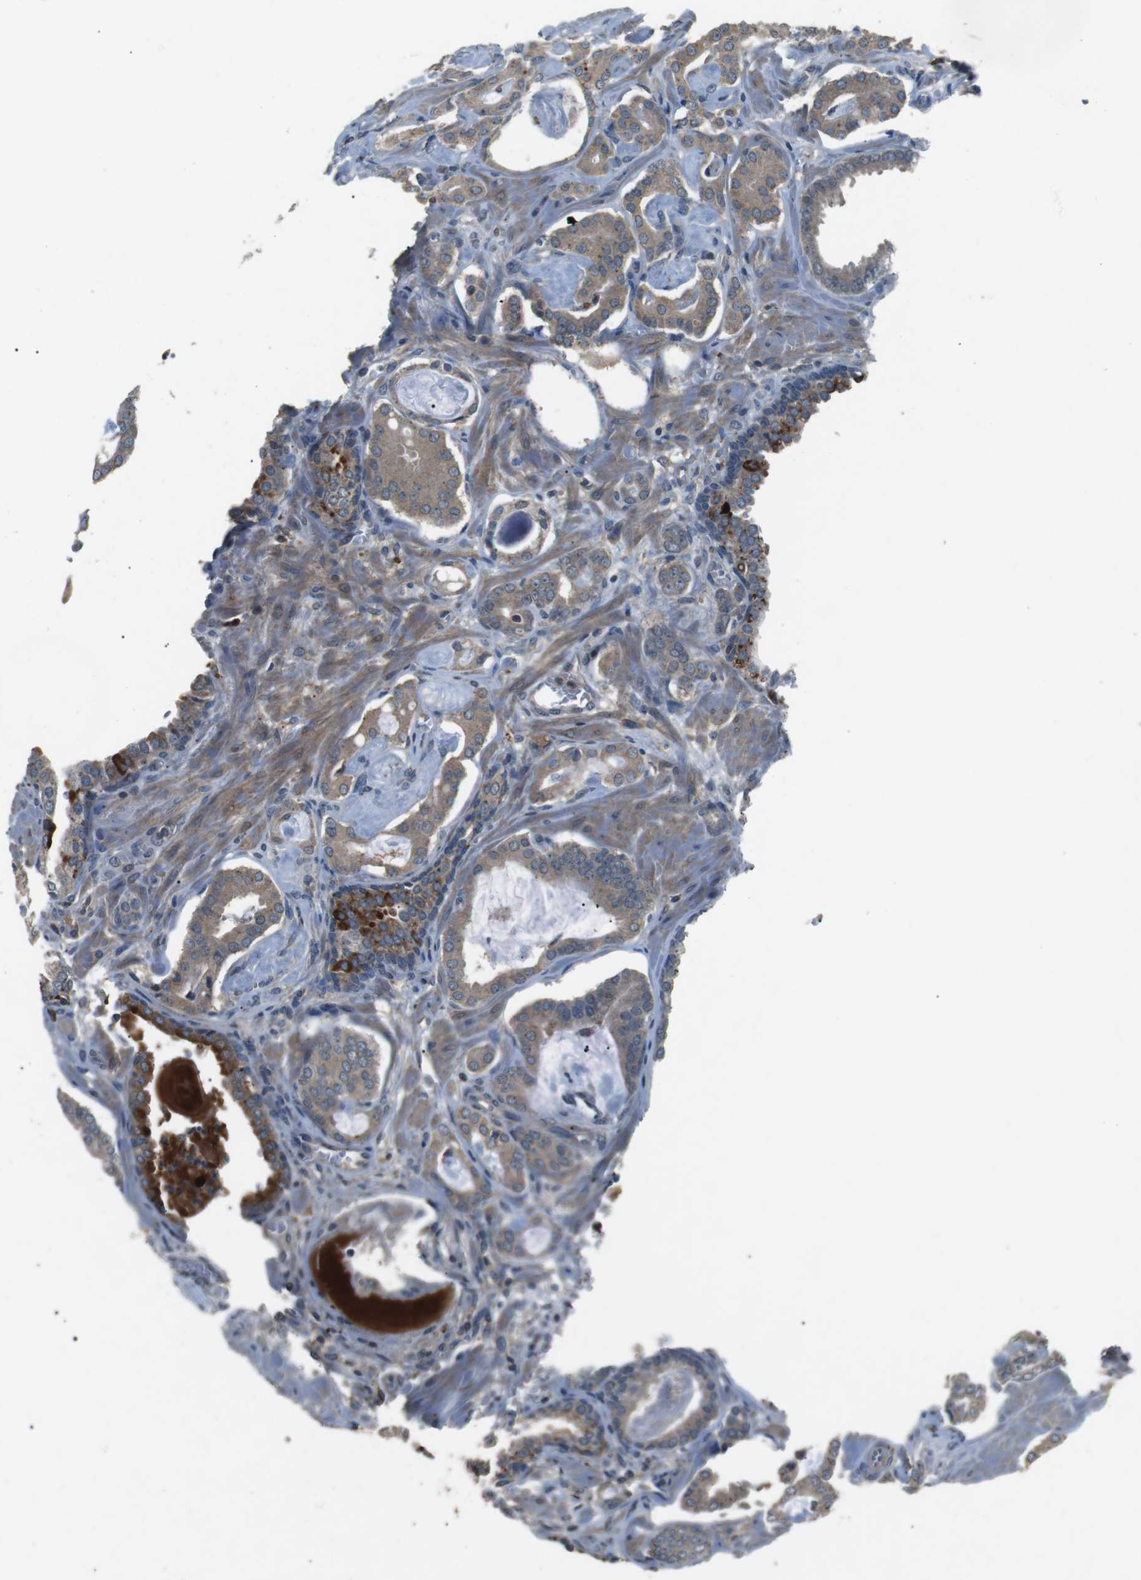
{"staining": {"intensity": "weak", "quantity": ">75%", "location": "cytoplasmic/membranous"}, "tissue": "prostate cancer", "cell_type": "Tumor cells", "image_type": "cancer", "snomed": [{"axis": "morphology", "description": "Adenocarcinoma, Low grade"}, {"axis": "topography", "description": "Prostate"}], "caption": "Protein analysis of prostate cancer tissue displays weak cytoplasmic/membranous expression in approximately >75% of tumor cells.", "gene": "NEK7", "patient": {"sex": "male", "age": 59}}